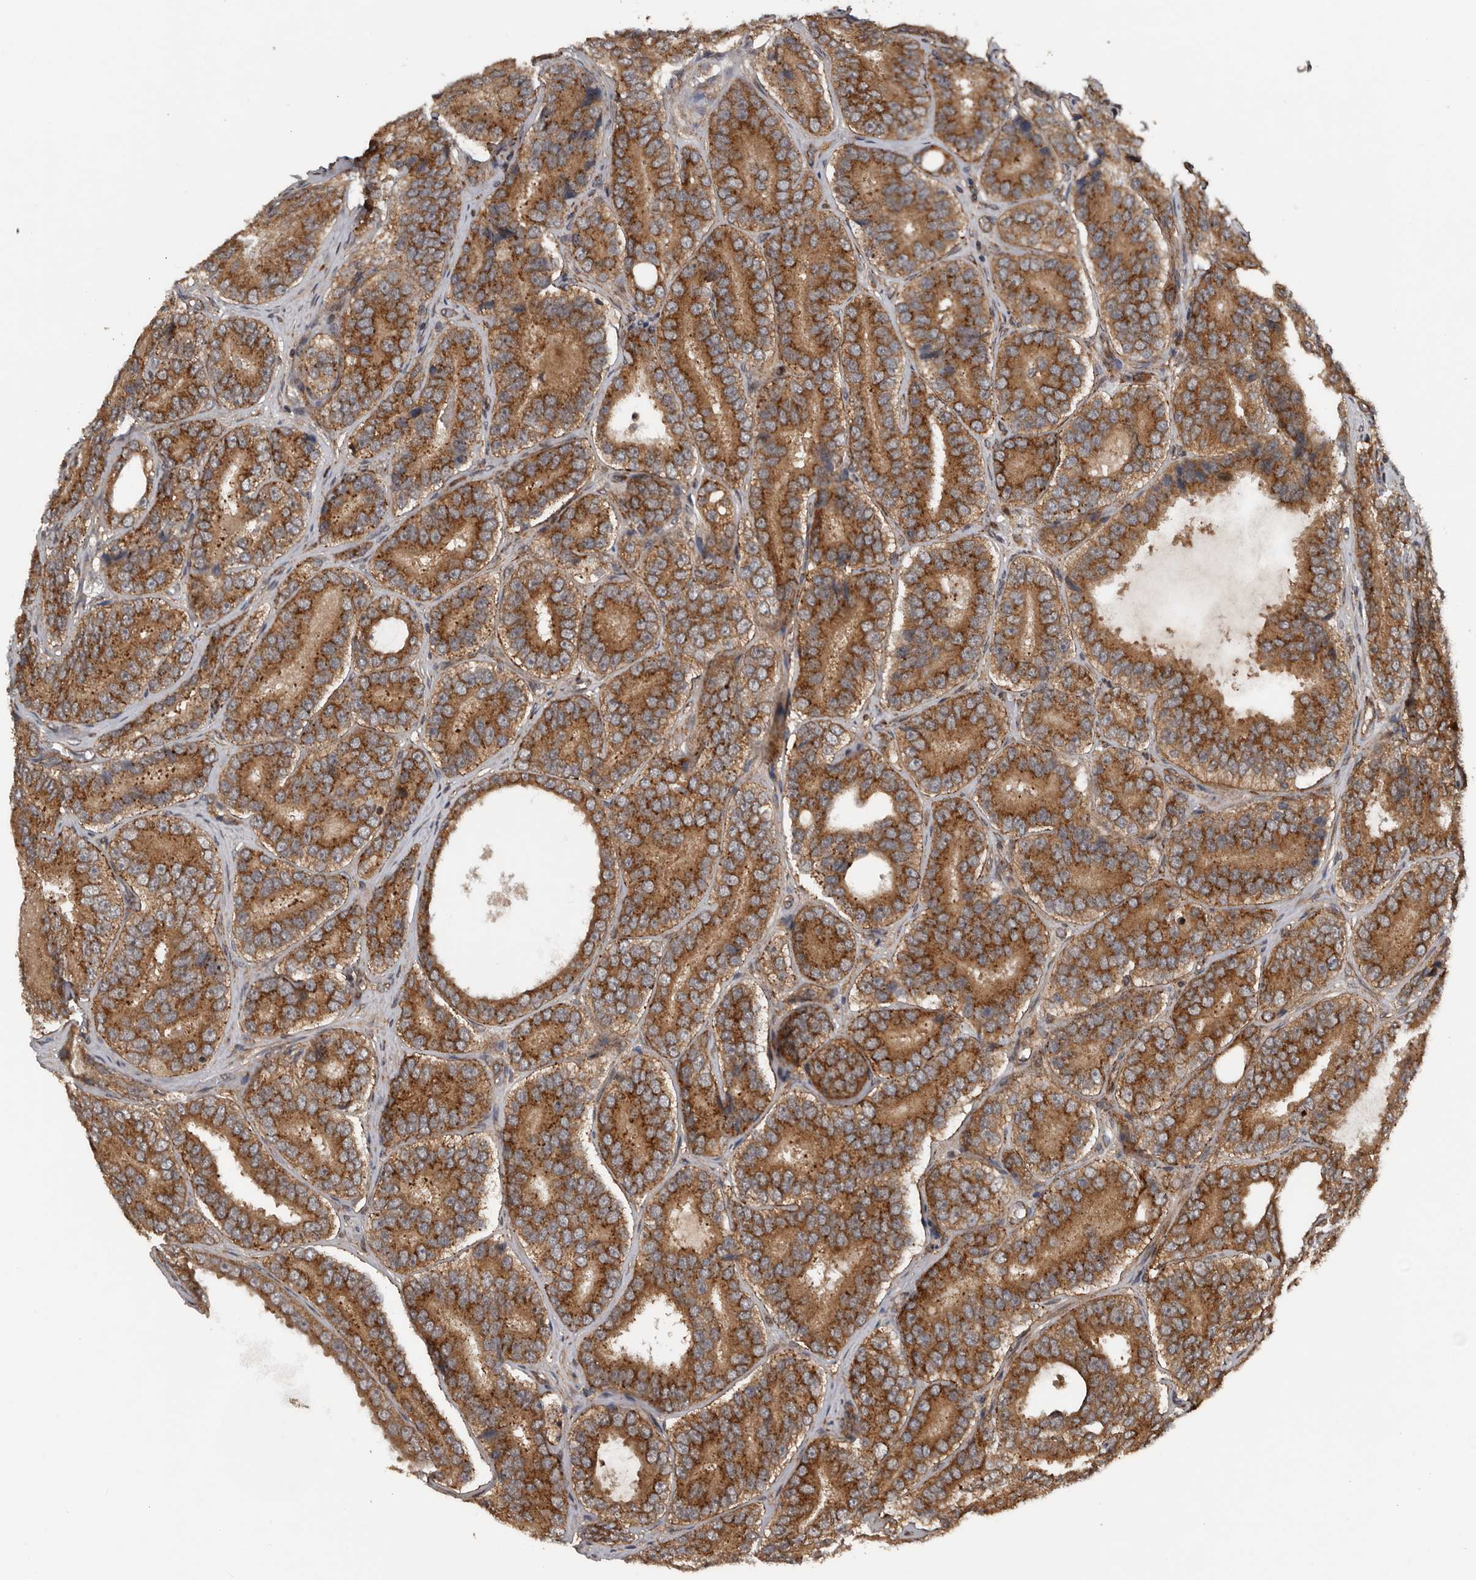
{"staining": {"intensity": "moderate", "quantity": ">75%", "location": "cytoplasmic/membranous"}, "tissue": "prostate cancer", "cell_type": "Tumor cells", "image_type": "cancer", "snomed": [{"axis": "morphology", "description": "Adenocarcinoma, High grade"}, {"axis": "topography", "description": "Prostate"}], "caption": "Immunohistochemistry (IHC) histopathology image of neoplastic tissue: human prostate cancer stained using immunohistochemistry demonstrates medium levels of moderate protein expression localized specifically in the cytoplasmic/membranous of tumor cells, appearing as a cytoplasmic/membranous brown color.", "gene": "CCDC190", "patient": {"sex": "male", "age": 56}}